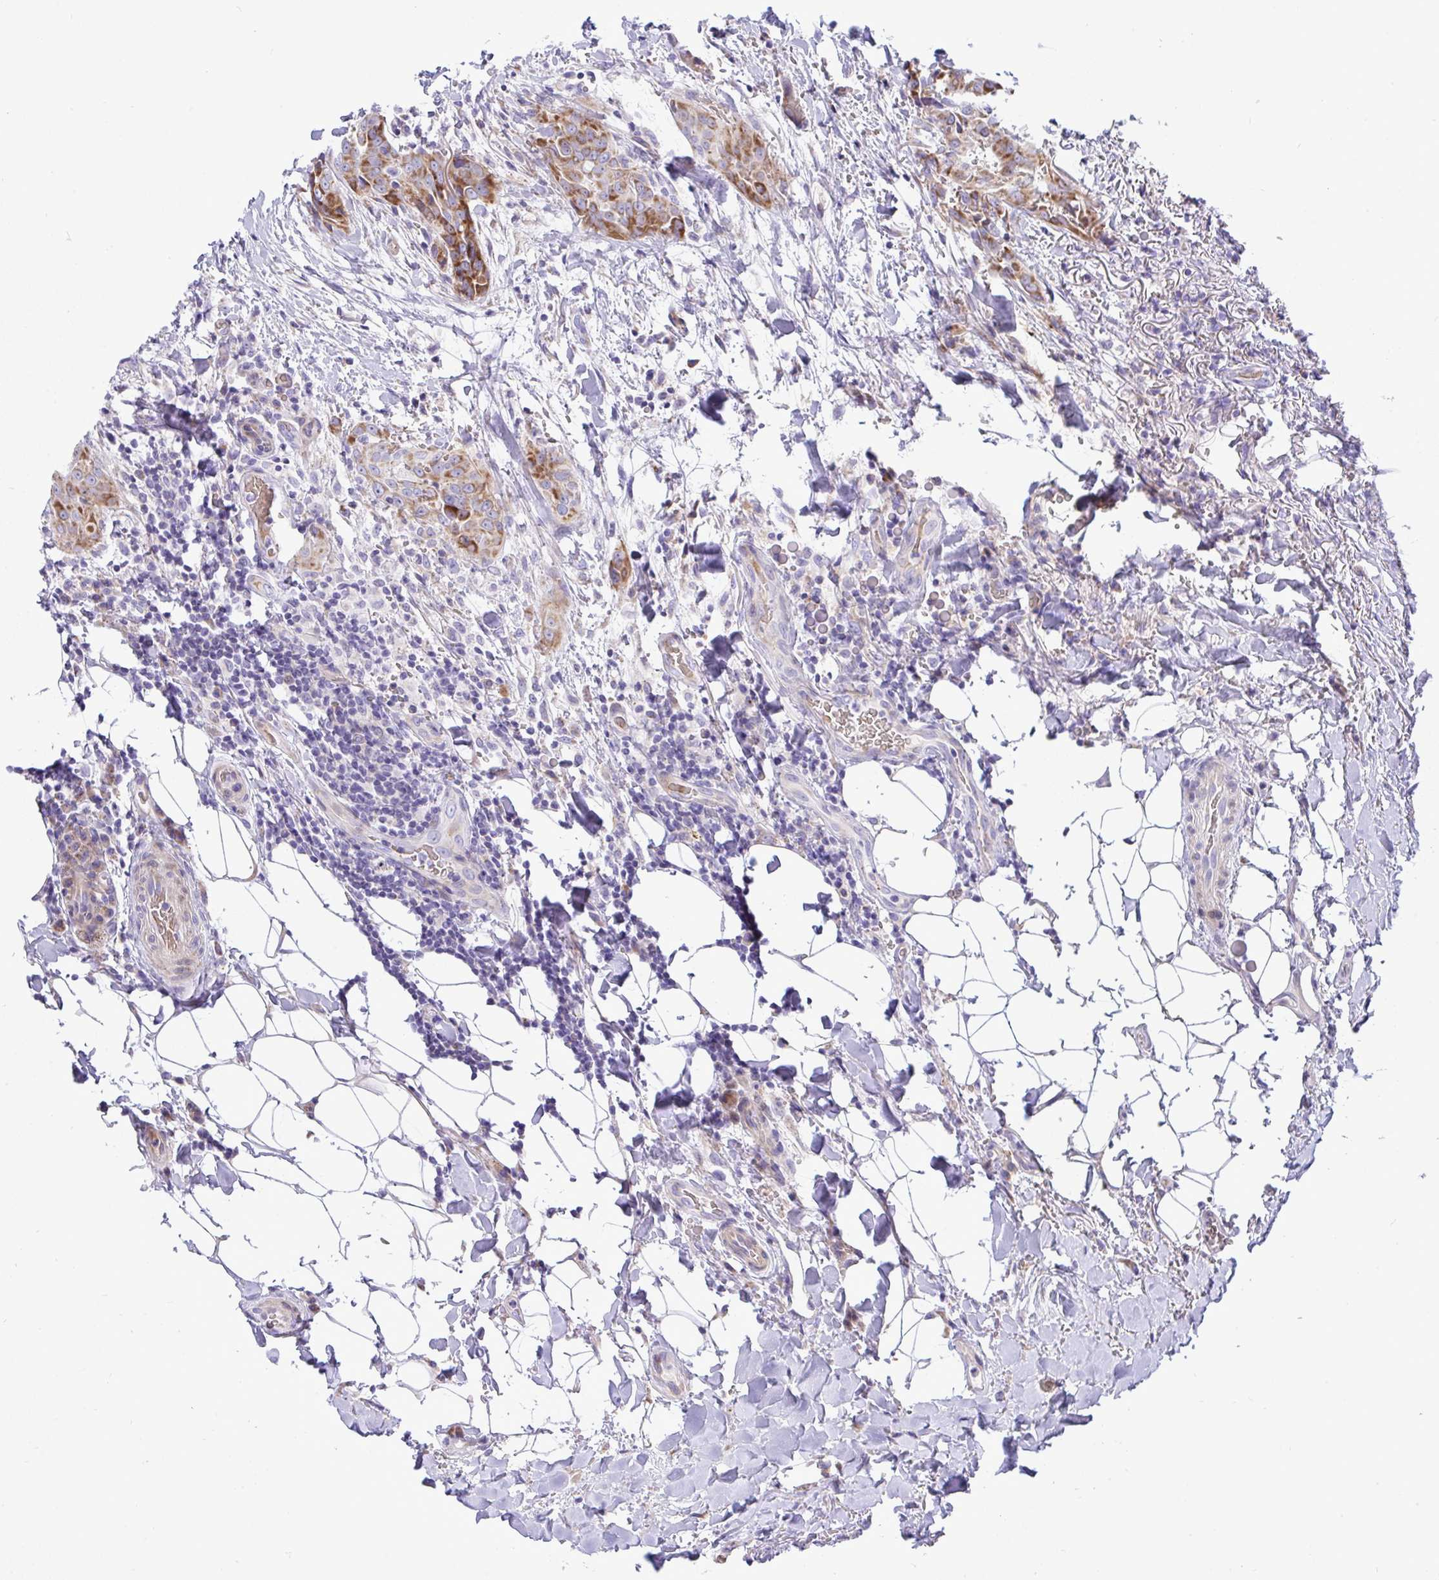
{"staining": {"intensity": "moderate", "quantity": ">75%", "location": "cytoplasmic/membranous"}, "tissue": "thyroid cancer", "cell_type": "Tumor cells", "image_type": "cancer", "snomed": [{"axis": "morphology", "description": "Papillary adenocarcinoma, NOS"}, {"axis": "topography", "description": "Thyroid gland"}], "caption": "Immunohistochemistry (DAB) staining of human thyroid cancer exhibits moderate cytoplasmic/membranous protein expression in about >75% of tumor cells.", "gene": "NTN1", "patient": {"sex": "male", "age": 61}}